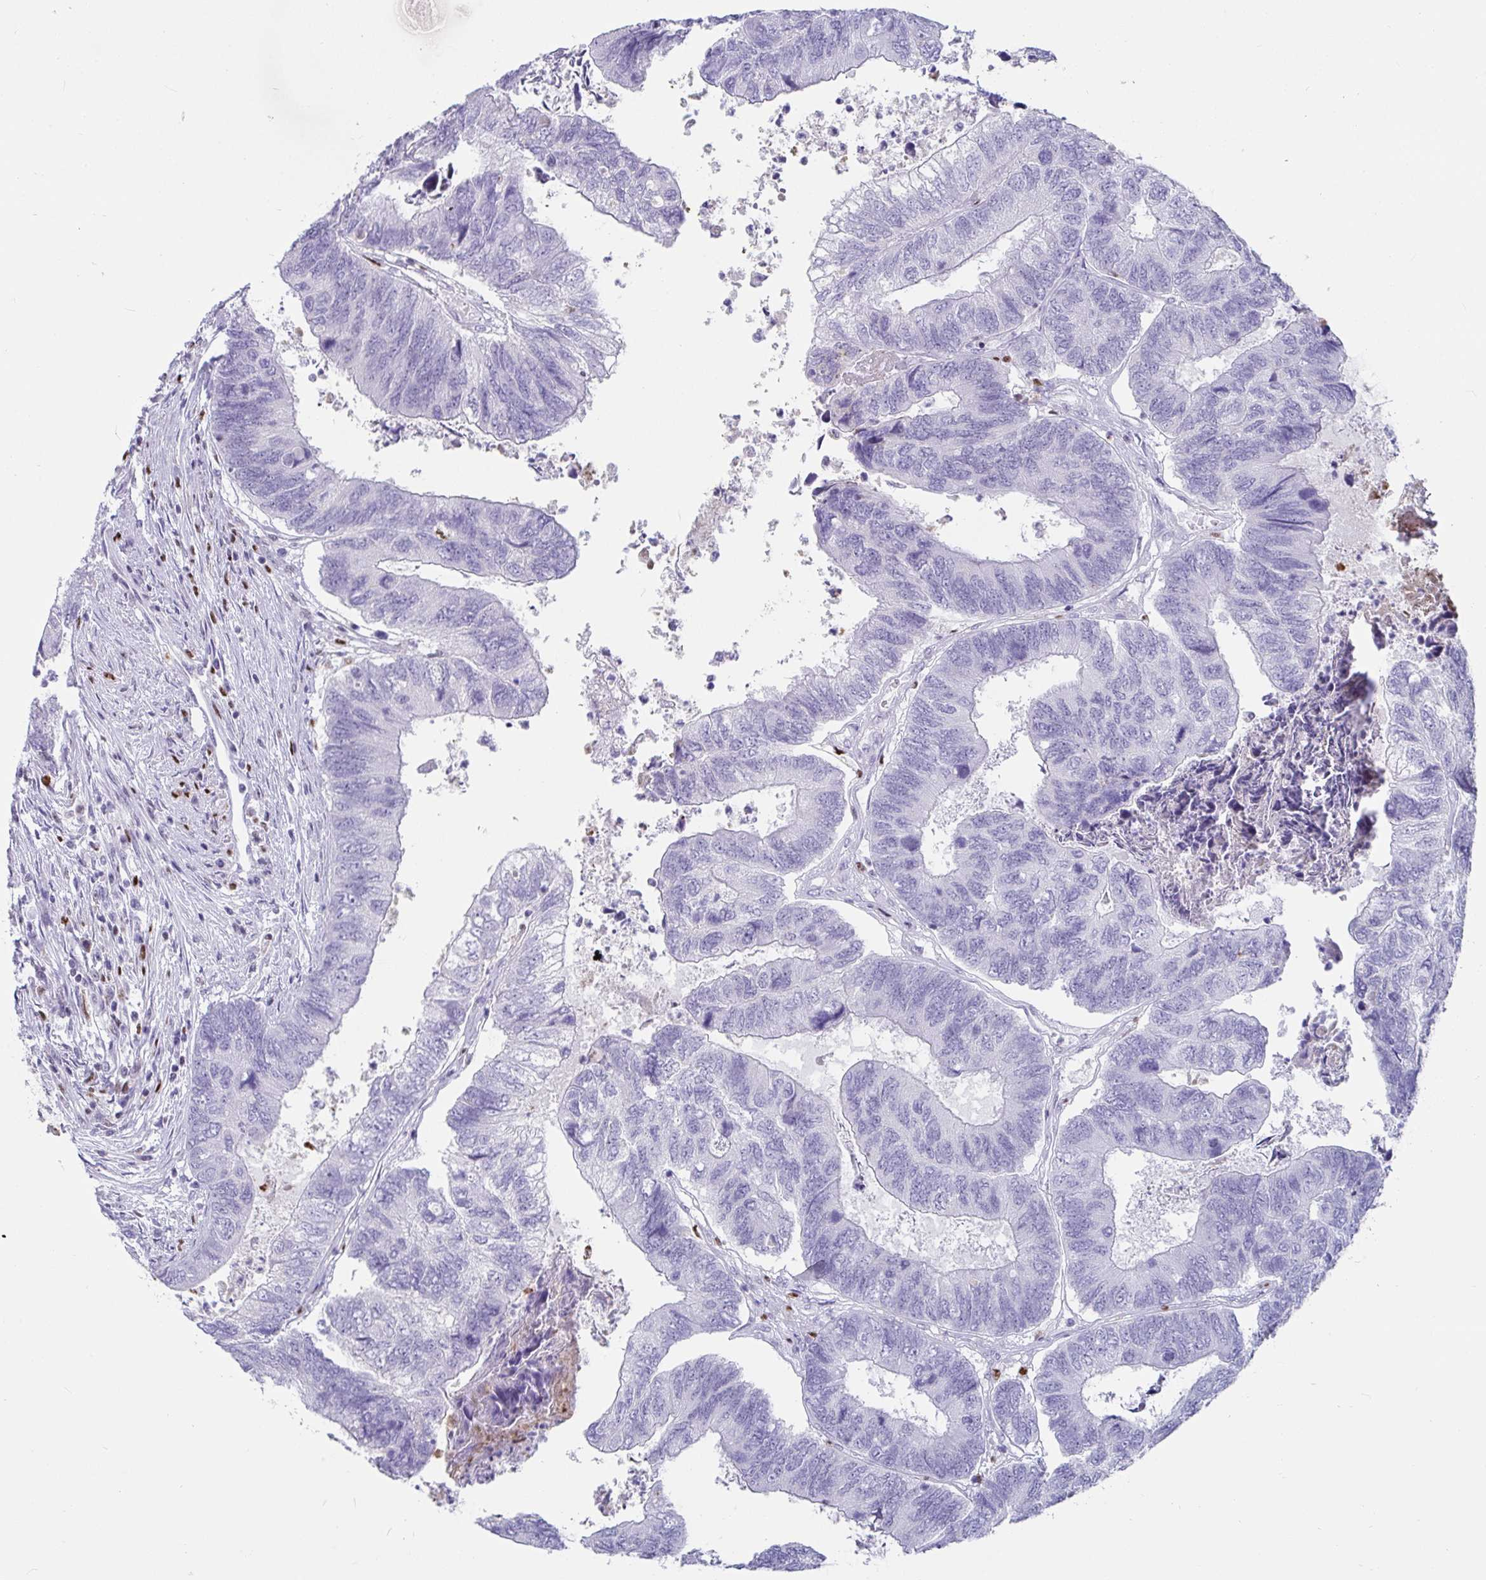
{"staining": {"intensity": "negative", "quantity": "none", "location": "none"}, "tissue": "colorectal cancer", "cell_type": "Tumor cells", "image_type": "cancer", "snomed": [{"axis": "morphology", "description": "Adenocarcinoma, NOS"}, {"axis": "topography", "description": "Colon"}], "caption": "Colorectal cancer stained for a protein using immunohistochemistry (IHC) demonstrates no expression tumor cells.", "gene": "ZNF586", "patient": {"sex": "female", "age": 67}}